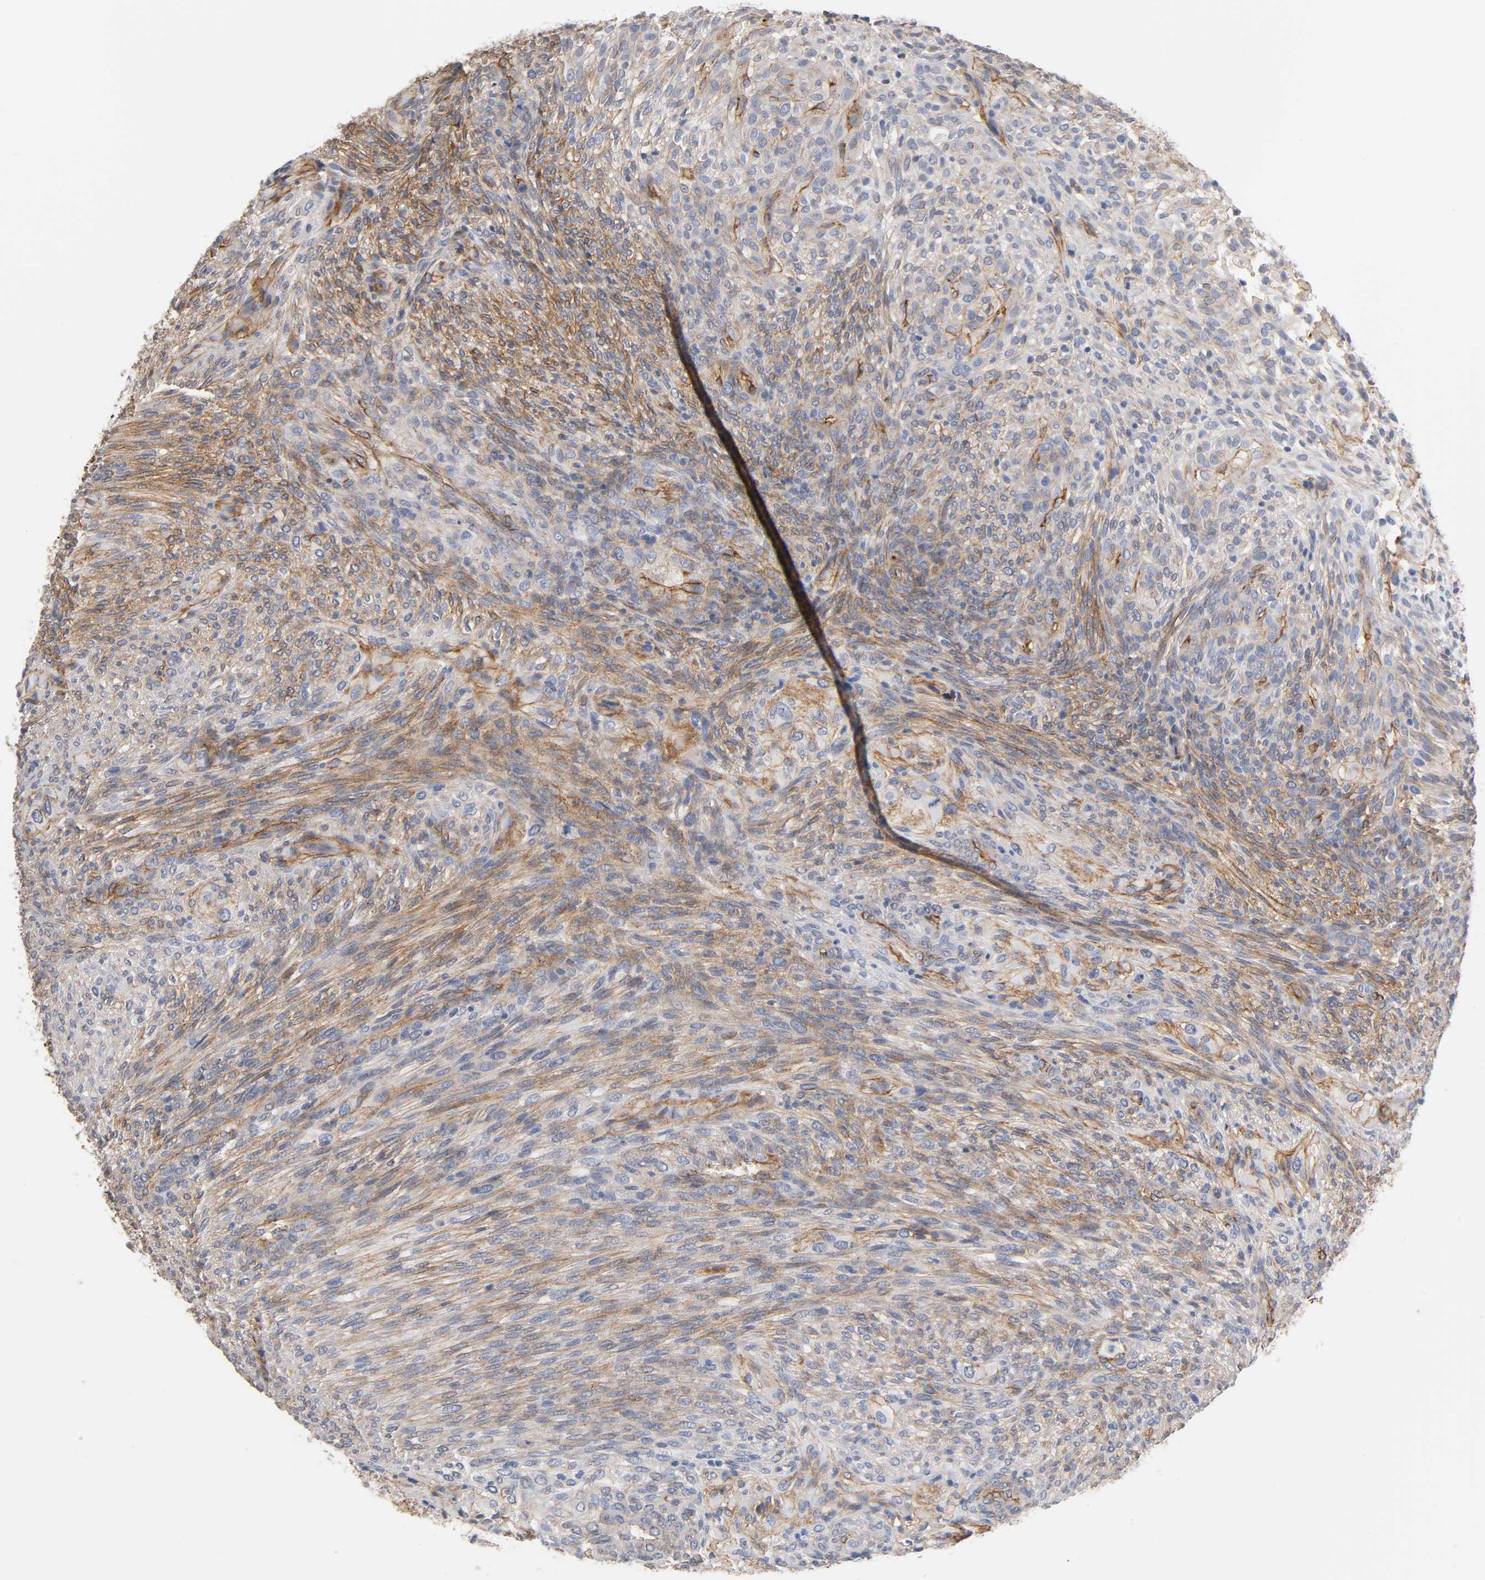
{"staining": {"intensity": "moderate", "quantity": ">75%", "location": "cytoplasmic/membranous"}, "tissue": "glioma", "cell_type": "Tumor cells", "image_type": "cancer", "snomed": [{"axis": "morphology", "description": "Glioma, malignant, High grade"}, {"axis": "topography", "description": "Cerebral cortex"}], "caption": "A histopathology image showing moderate cytoplasmic/membranous positivity in approximately >75% of tumor cells in glioma, as visualized by brown immunohistochemical staining.", "gene": "SPTAN1", "patient": {"sex": "female", "age": 55}}